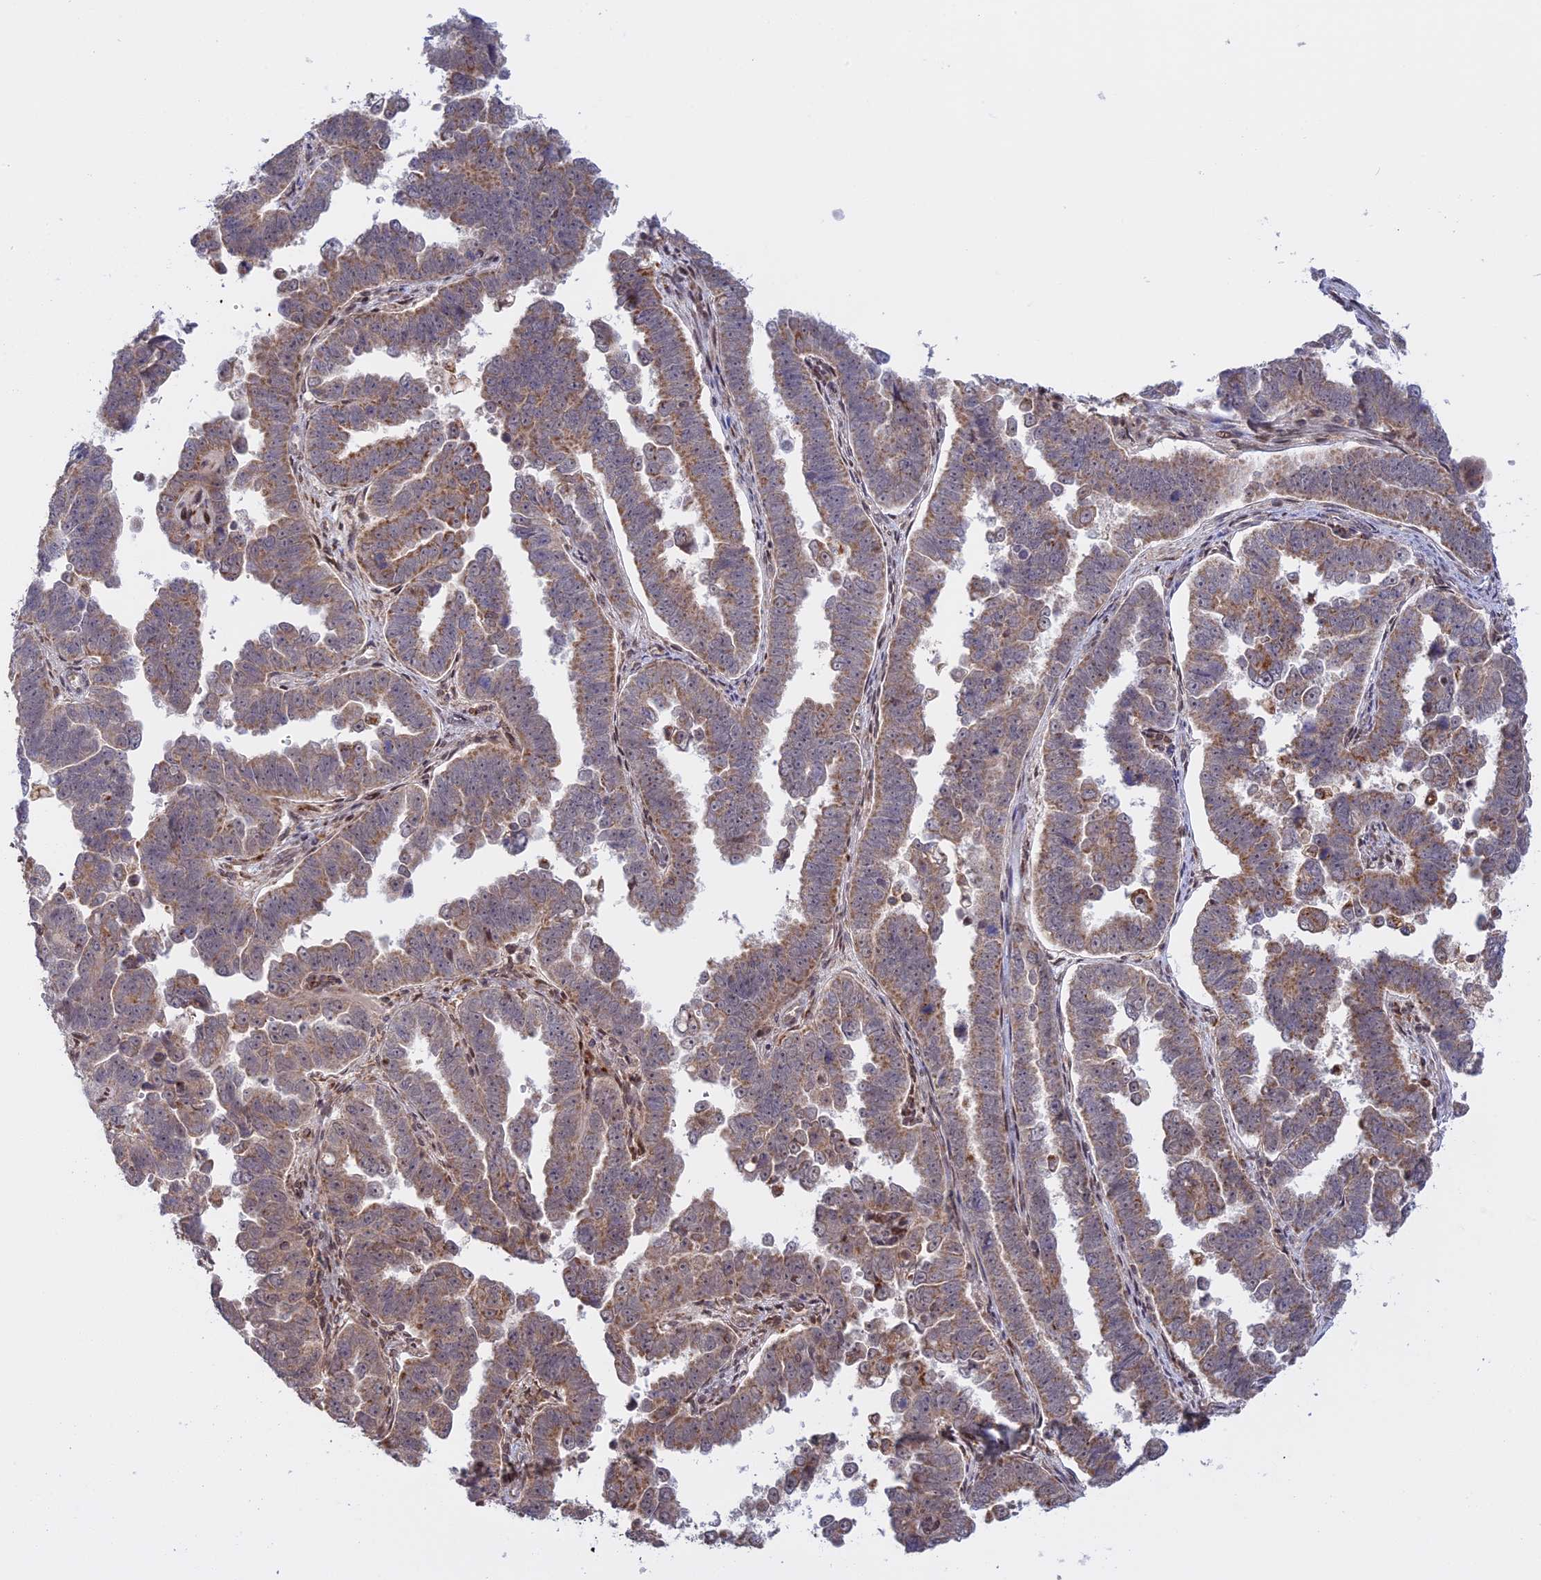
{"staining": {"intensity": "moderate", "quantity": ">75%", "location": "cytoplasmic/membranous"}, "tissue": "endometrial cancer", "cell_type": "Tumor cells", "image_type": "cancer", "snomed": [{"axis": "morphology", "description": "Adenocarcinoma, NOS"}, {"axis": "topography", "description": "Endometrium"}], "caption": "Protein expression by IHC demonstrates moderate cytoplasmic/membranous staining in approximately >75% of tumor cells in endometrial adenocarcinoma.", "gene": "GSKIP", "patient": {"sex": "female", "age": 75}}